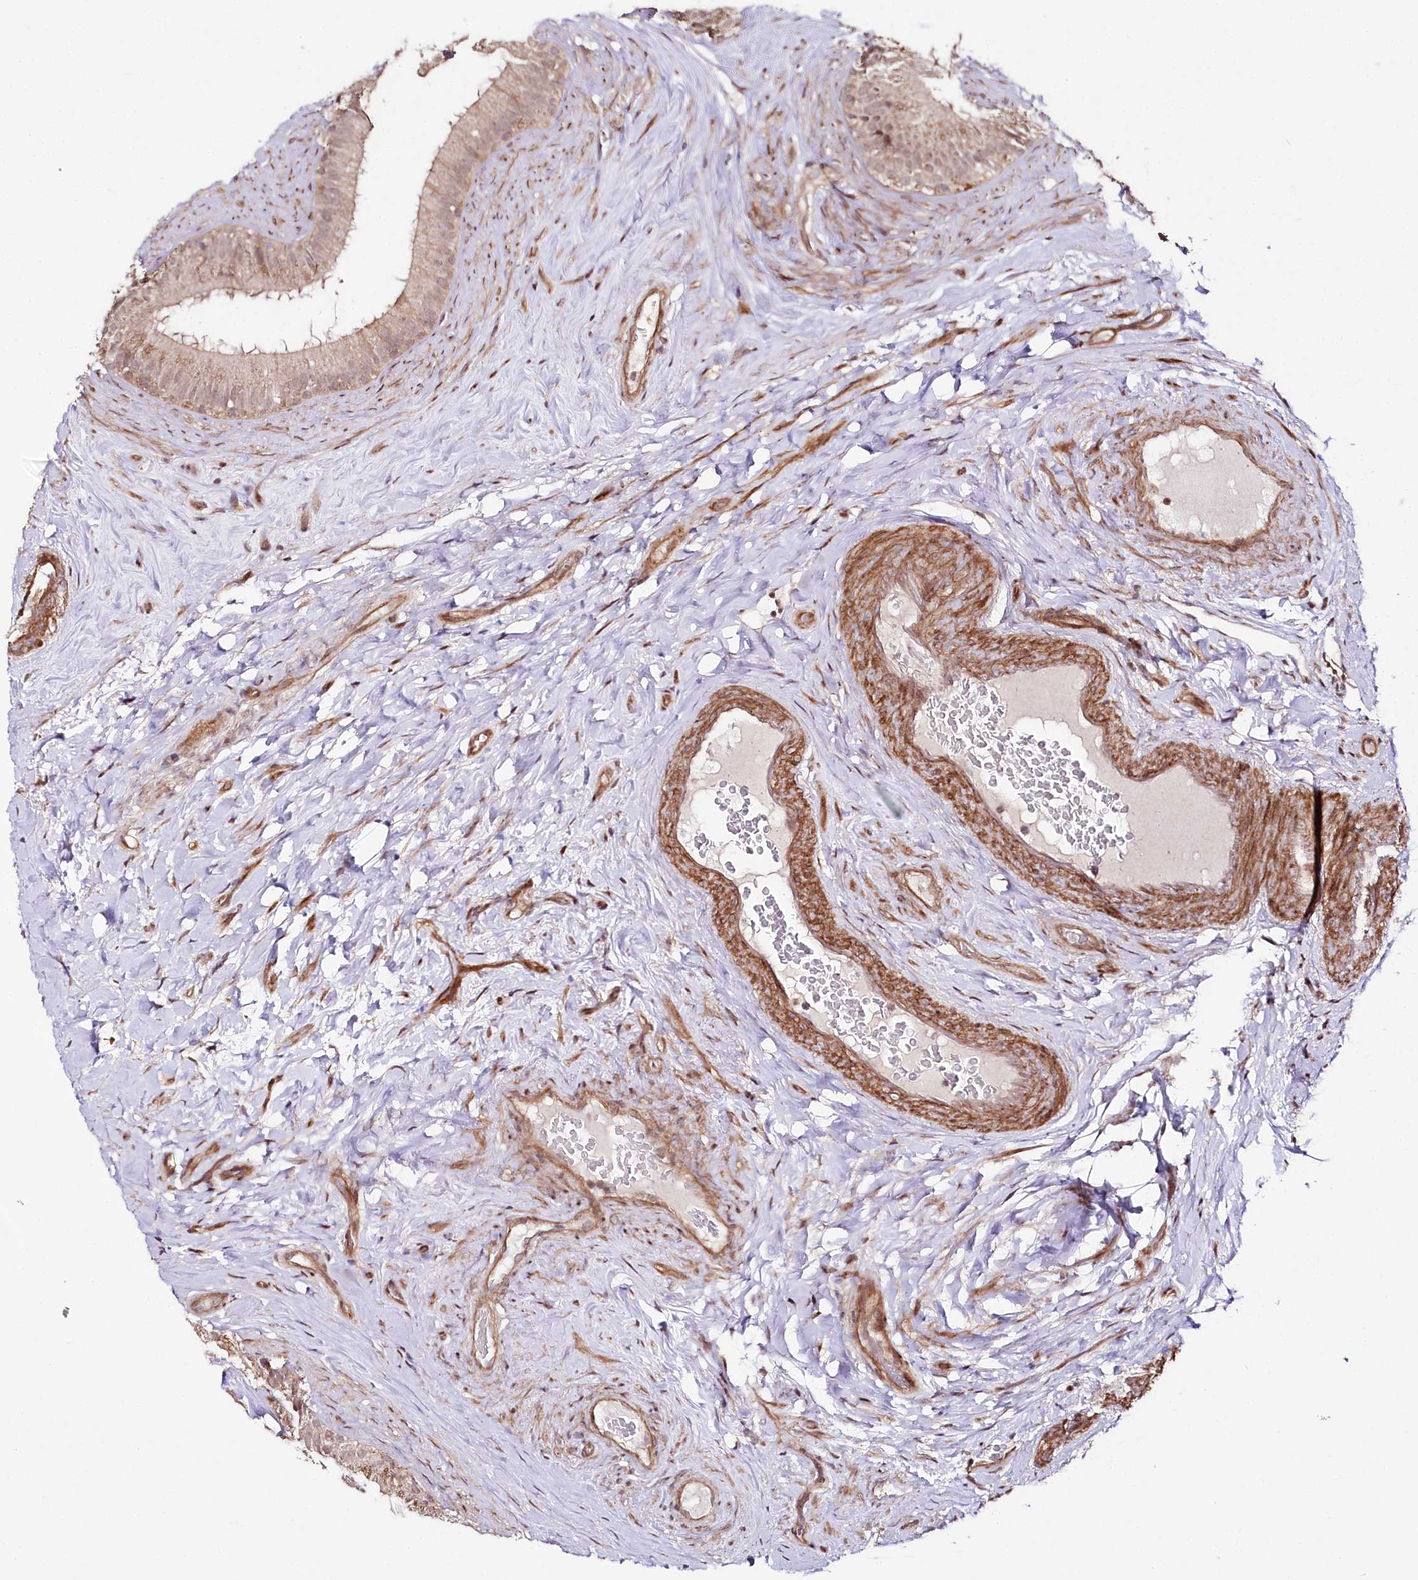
{"staining": {"intensity": "negative", "quantity": "none", "location": "none"}, "tissue": "epididymis", "cell_type": "Glandular cells", "image_type": "normal", "snomed": [{"axis": "morphology", "description": "Normal tissue, NOS"}, {"axis": "topography", "description": "Epididymis"}], "caption": "DAB immunohistochemical staining of benign human epididymis reveals no significant expression in glandular cells.", "gene": "PHLDB1", "patient": {"sex": "male", "age": 84}}